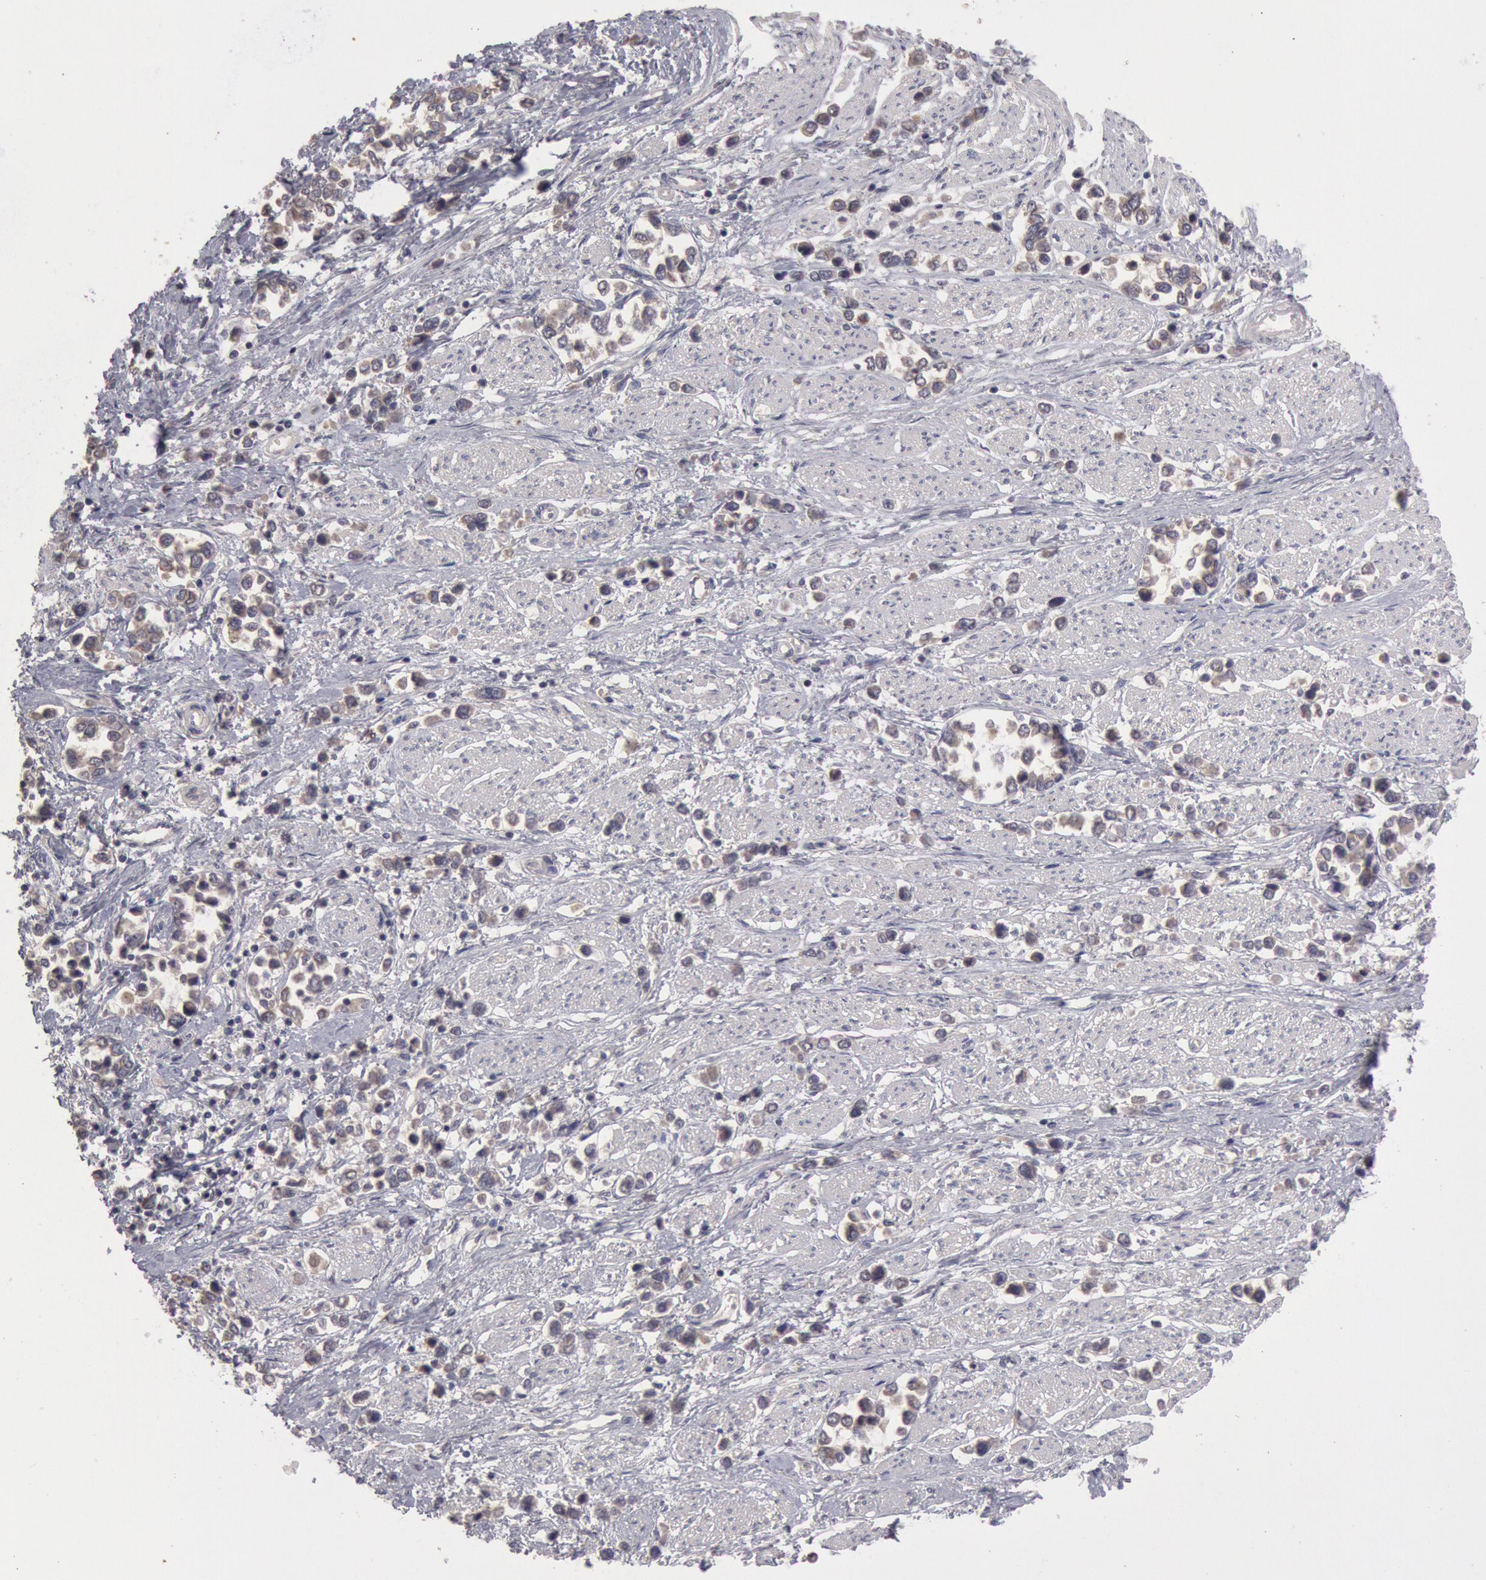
{"staining": {"intensity": "weak", "quantity": "25%-75%", "location": "cytoplasmic/membranous"}, "tissue": "stomach cancer", "cell_type": "Tumor cells", "image_type": "cancer", "snomed": [{"axis": "morphology", "description": "Adenocarcinoma, NOS"}, {"axis": "topography", "description": "Stomach, upper"}], "caption": "The immunohistochemical stain highlights weak cytoplasmic/membranous staining in tumor cells of stomach cancer (adenocarcinoma) tissue. Nuclei are stained in blue.", "gene": "ZFP36L1", "patient": {"sex": "male", "age": 76}}